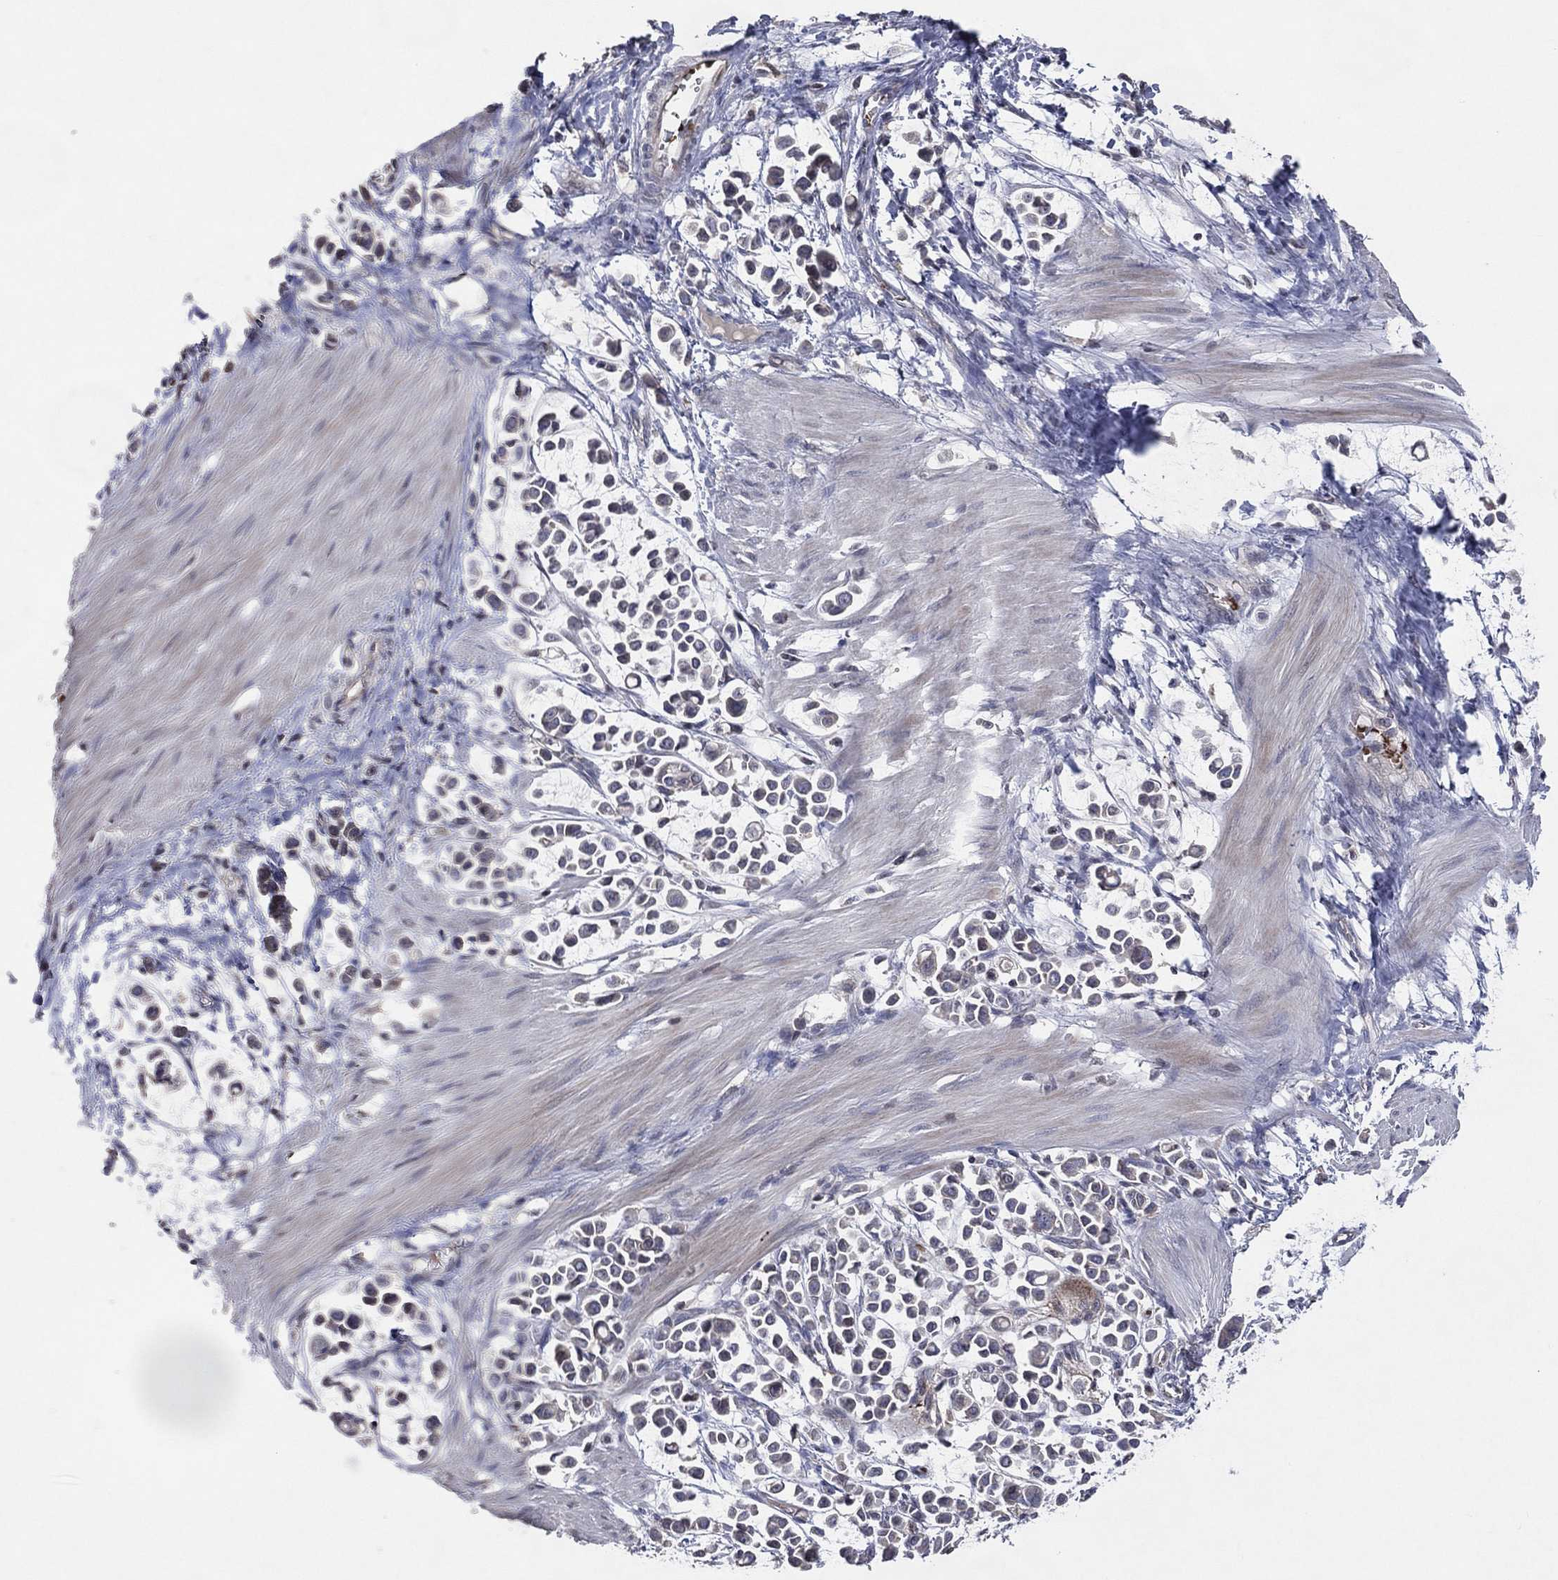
{"staining": {"intensity": "negative", "quantity": "none", "location": "none"}, "tissue": "stomach cancer", "cell_type": "Tumor cells", "image_type": "cancer", "snomed": [{"axis": "morphology", "description": "Adenocarcinoma, NOS"}, {"axis": "topography", "description": "Stomach"}], "caption": "This is an immunohistochemistry image of human stomach cancer (adenocarcinoma). There is no positivity in tumor cells.", "gene": "DNAH7", "patient": {"sex": "male", "age": 82}}